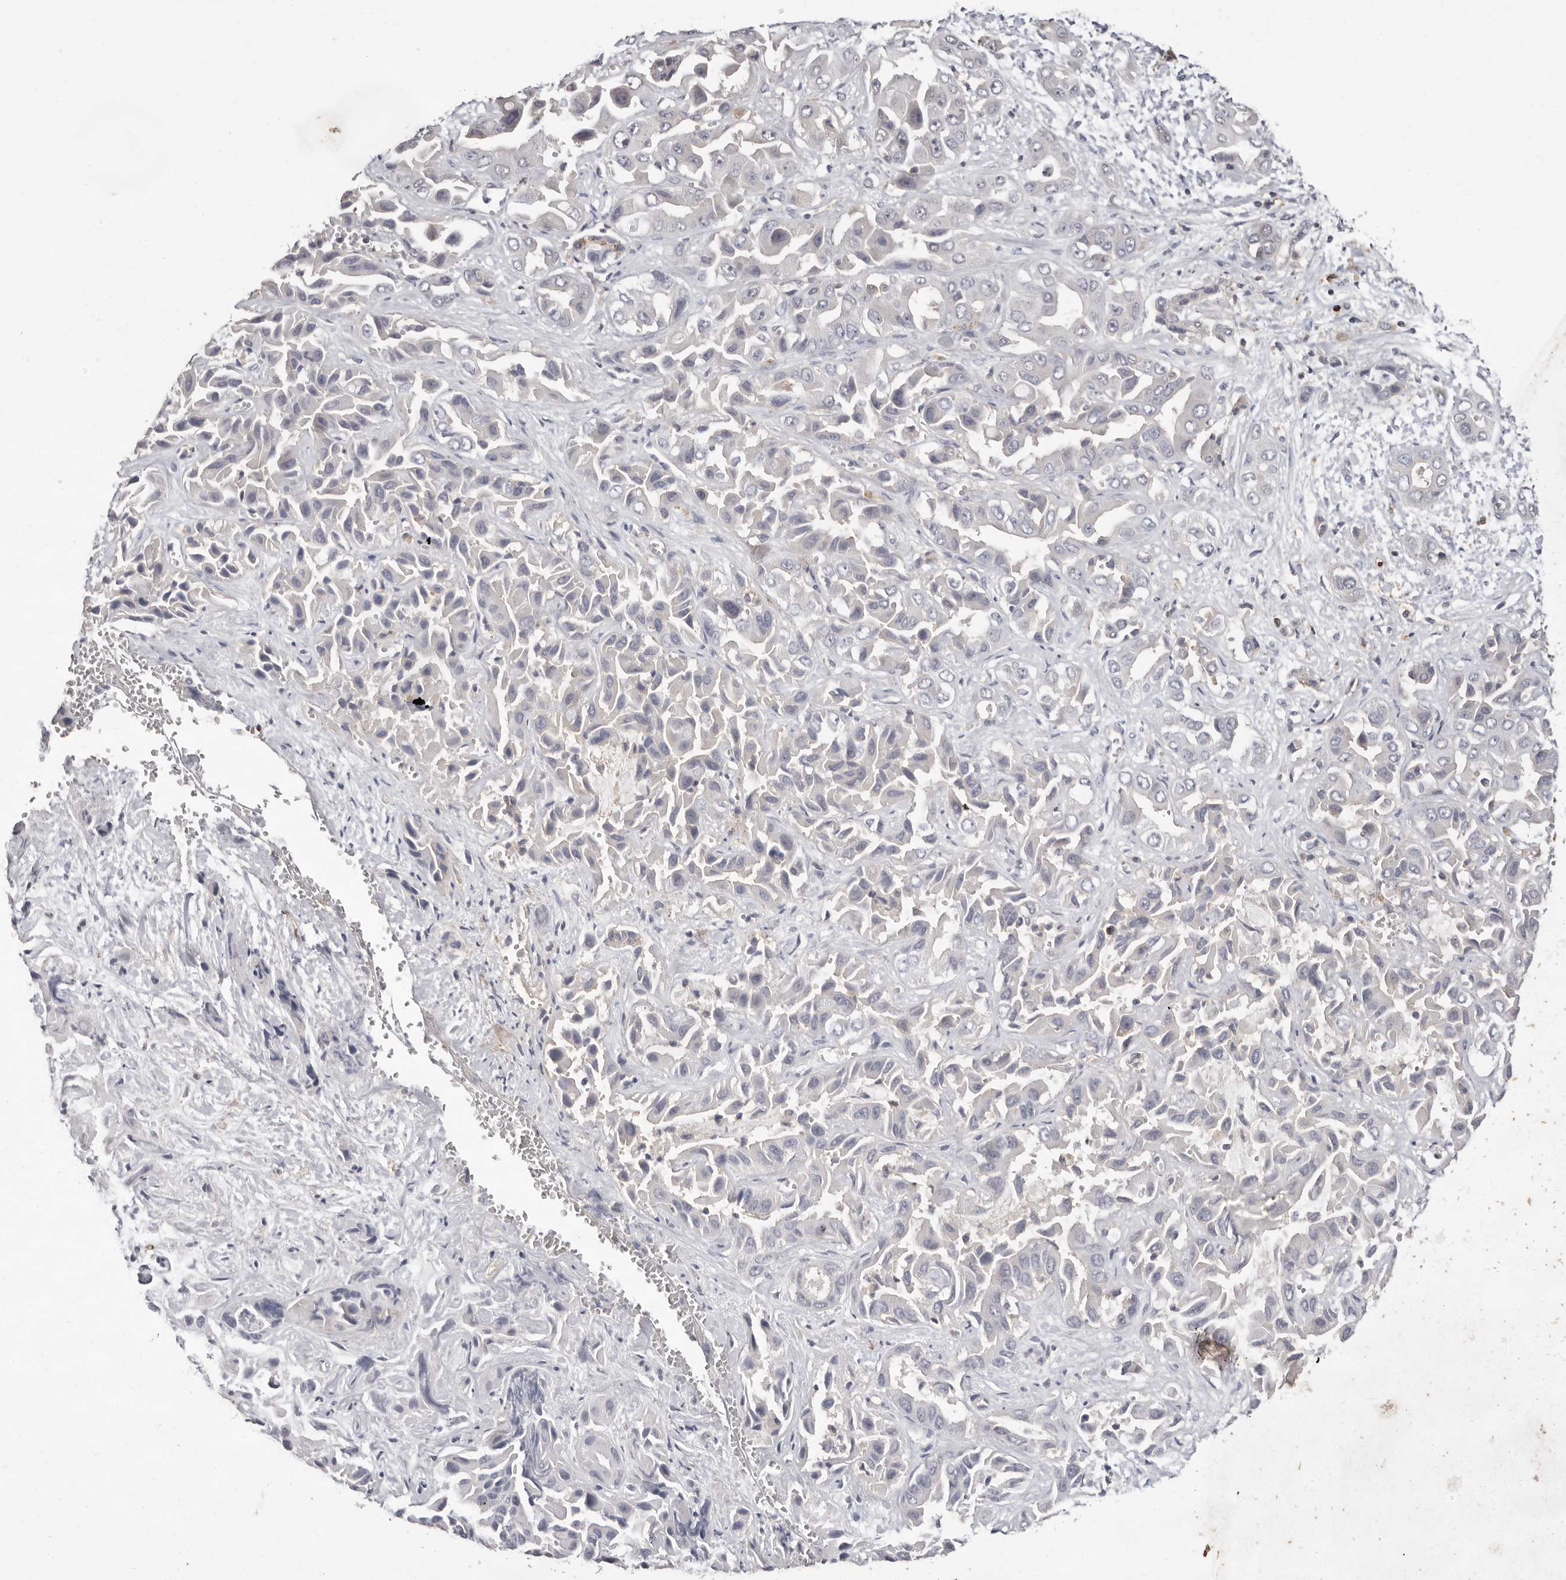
{"staining": {"intensity": "negative", "quantity": "none", "location": "none"}, "tissue": "liver cancer", "cell_type": "Tumor cells", "image_type": "cancer", "snomed": [{"axis": "morphology", "description": "Cholangiocarcinoma"}, {"axis": "topography", "description": "Liver"}], "caption": "A histopathology image of liver cholangiocarcinoma stained for a protein demonstrates no brown staining in tumor cells.", "gene": "MMACHC", "patient": {"sex": "female", "age": 52}}